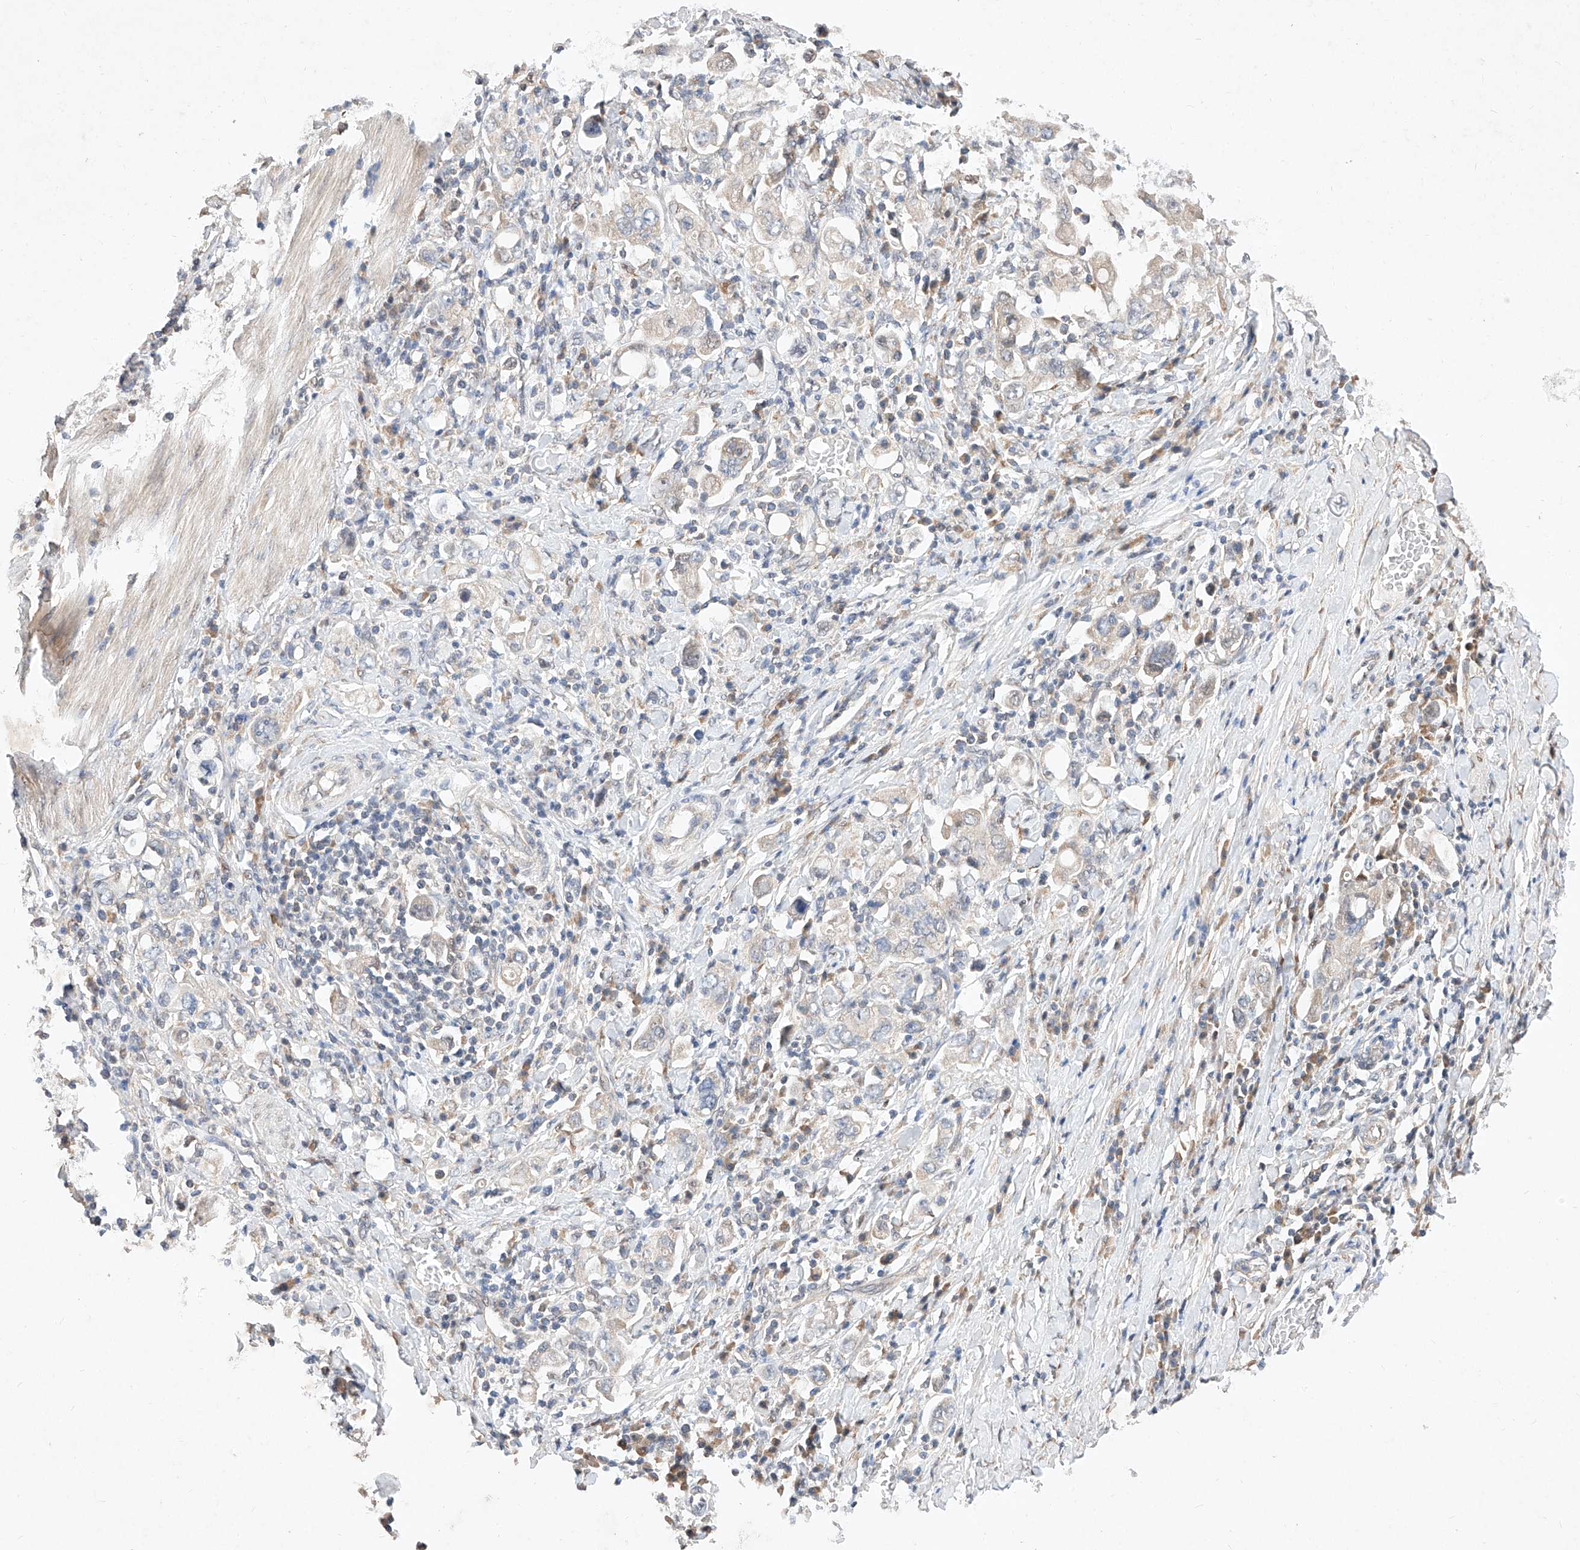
{"staining": {"intensity": "negative", "quantity": "none", "location": "none"}, "tissue": "stomach cancer", "cell_type": "Tumor cells", "image_type": "cancer", "snomed": [{"axis": "morphology", "description": "Adenocarcinoma, NOS"}, {"axis": "topography", "description": "Stomach, upper"}], "caption": "Human adenocarcinoma (stomach) stained for a protein using immunohistochemistry reveals no staining in tumor cells.", "gene": "ZSCAN4", "patient": {"sex": "male", "age": 62}}